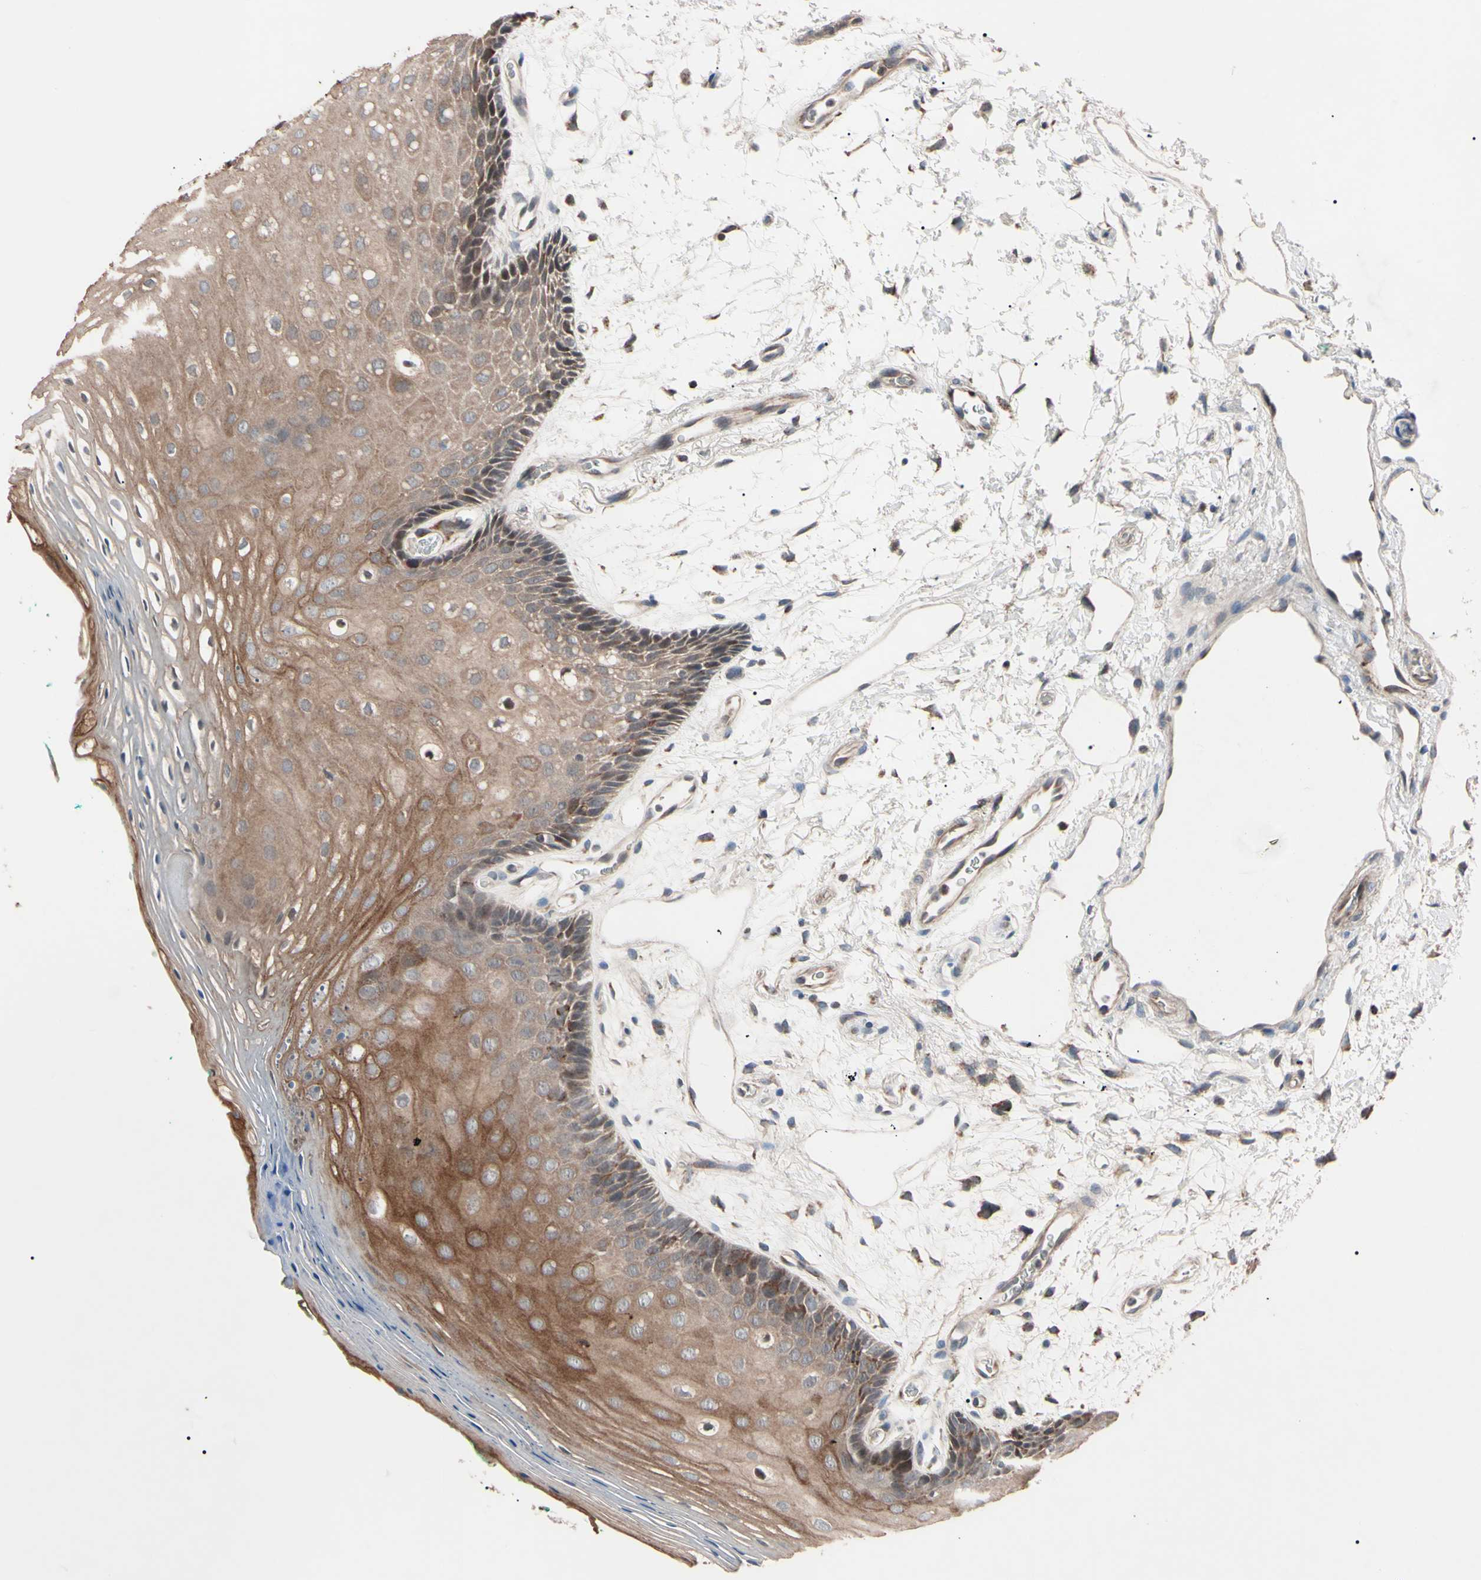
{"staining": {"intensity": "moderate", "quantity": ">75%", "location": "cytoplasmic/membranous,nuclear"}, "tissue": "oral mucosa", "cell_type": "Squamous epithelial cells", "image_type": "normal", "snomed": [{"axis": "morphology", "description": "Normal tissue, NOS"}, {"axis": "topography", "description": "Skeletal muscle"}, {"axis": "topography", "description": "Oral tissue"}, {"axis": "topography", "description": "Peripheral nerve tissue"}], "caption": "An image of oral mucosa stained for a protein demonstrates moderate cytoplasmic/membranous,nuclear brown staining in squamous epithelial cells.", "gene": "TNFRSF1A", "patient": {"sex": "female", "age": 84}}